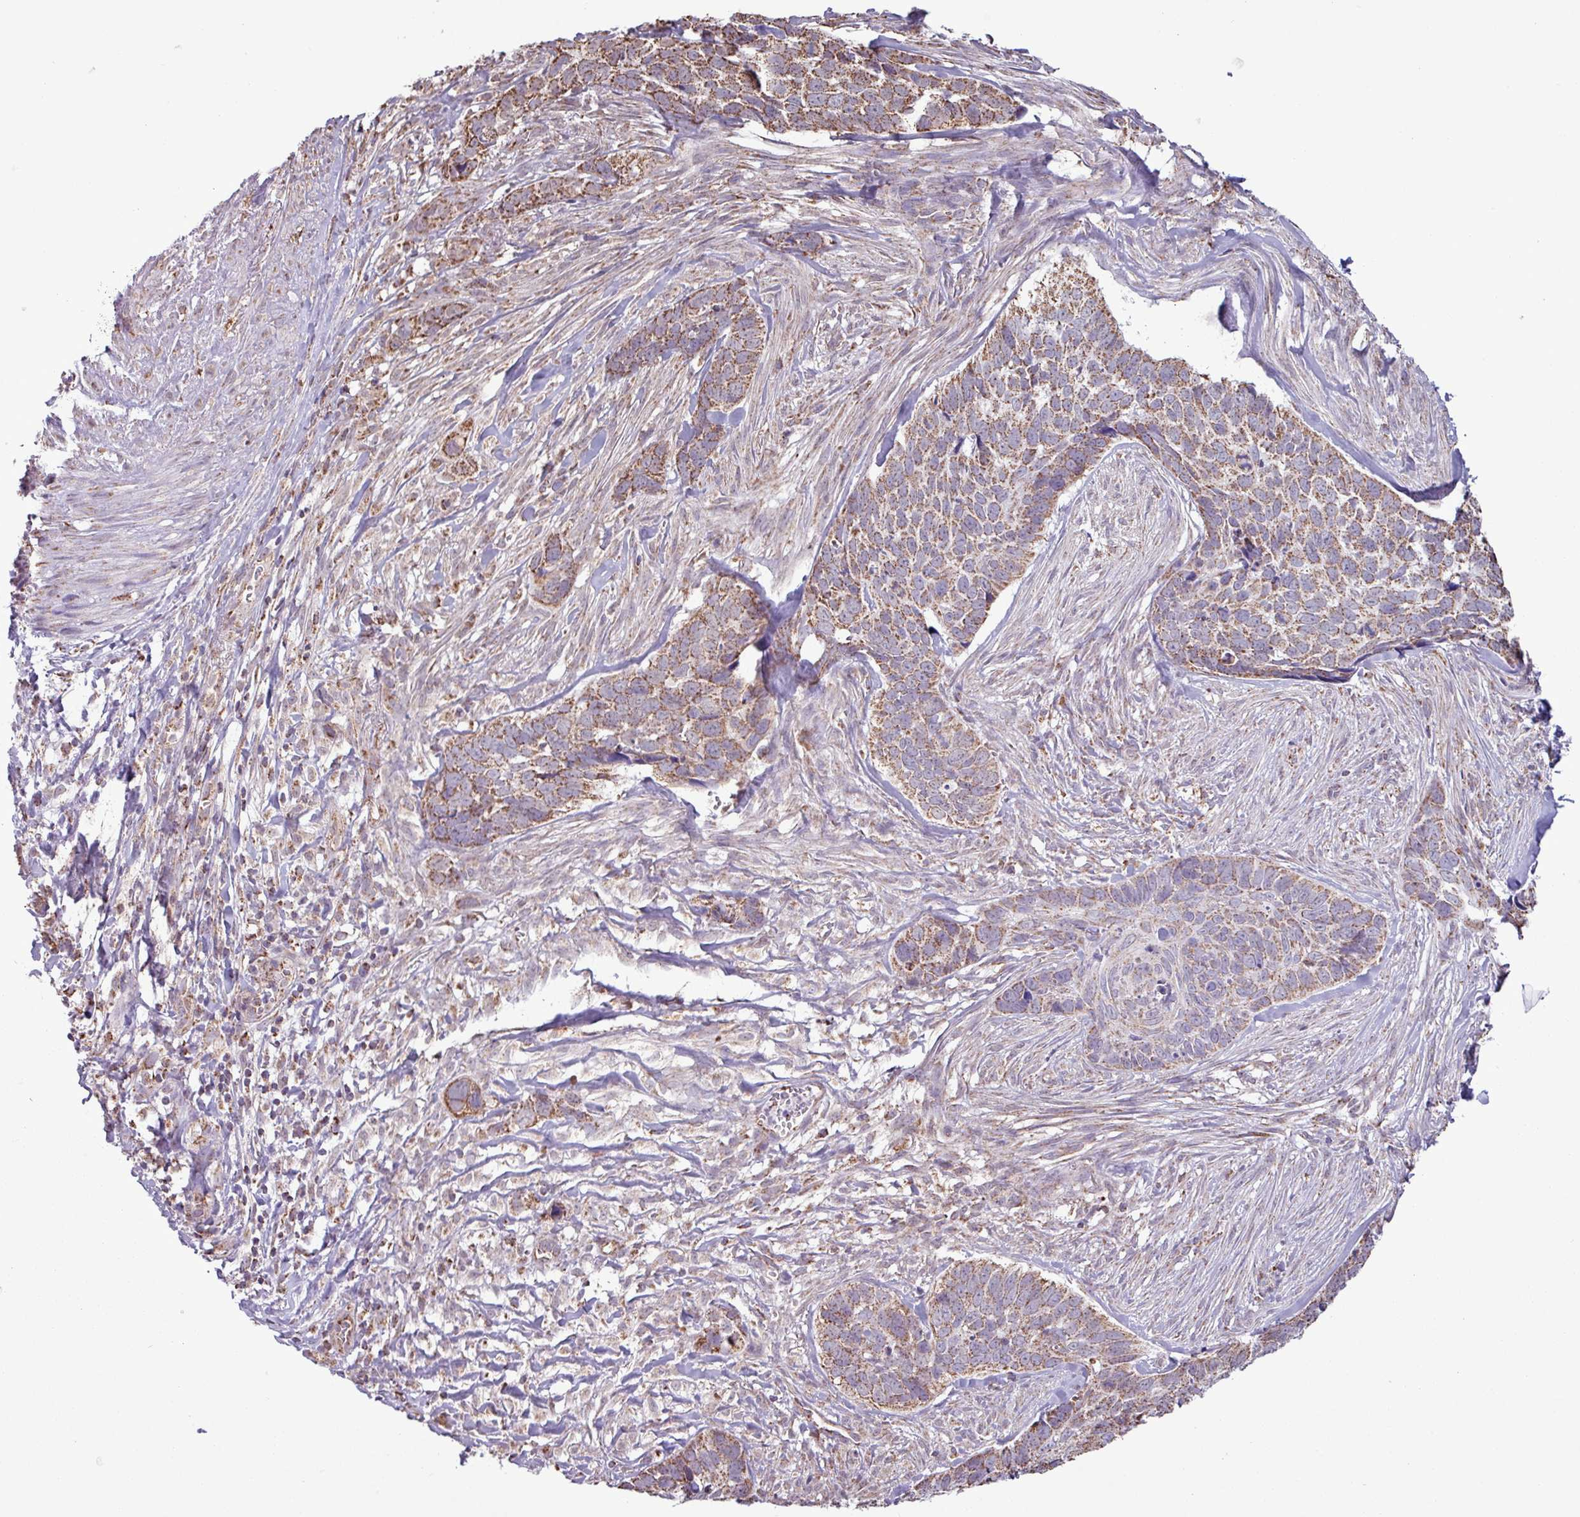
{"staining": {"intensity": "moderate", "quantity": ">75%", "location": "cytoplasmic/membranous"}, "tissue": "skin cancer", "cell_type": "Tumor cells", "image_type": "cancer", "snomed": [{"axis": "morphology", "description": "Basal cell carcinoma"}, {"axis": "topography", "description": "Skin"}], "caption": "Tumor cells display medium levels of moderate cytoplasmic/membranous positivity in about >75% of cells in human skin cancer. The staining was performed using DAB (3,3'-diaminobenzidine), with brown indicating positive protein expression. Nuclei are stained blue with hematoxylin.", "gene": "ALG8", "patient": {"sex": "female", "age": 82}}